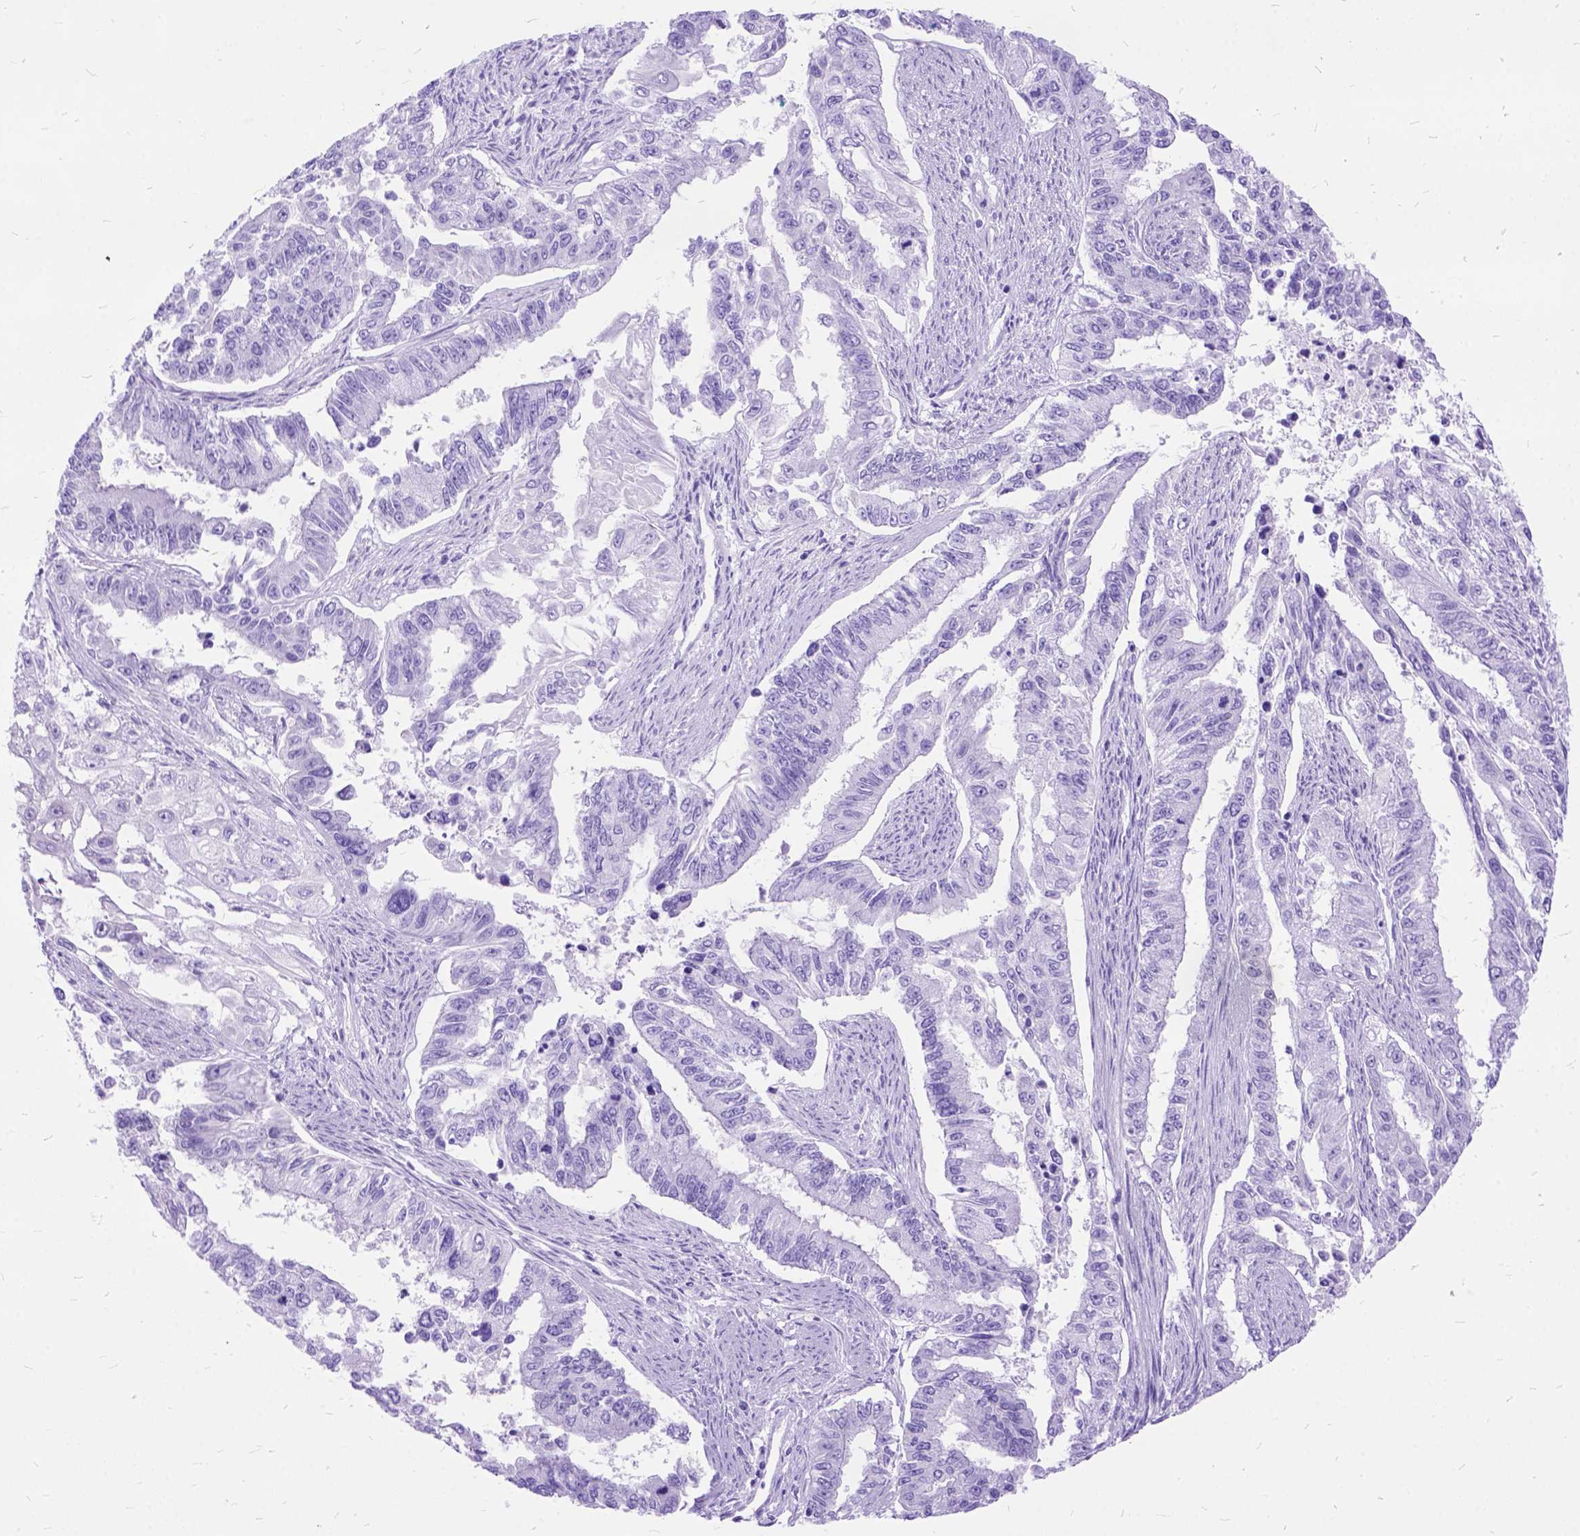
{"staining": {"intensity": "negative", "quantity": "none", "location": "none"}, "tissue": "endometrial cancer", "cell_type": "Tumor cells", "image_type": "cancer", "snomed": [{"axis": "morphology", "description": "Adenocarcinoma, NOS"}, {"axis": "topography", "description": "Uterus"}], "caption": "Protein analysis of endometrial cancer exhibits no significant positivity in tumor cells. (IHC, brightfield microscopy, high magnification).", "gene": "DNAH2", "patient": {"sex": "female", "age": 59}}